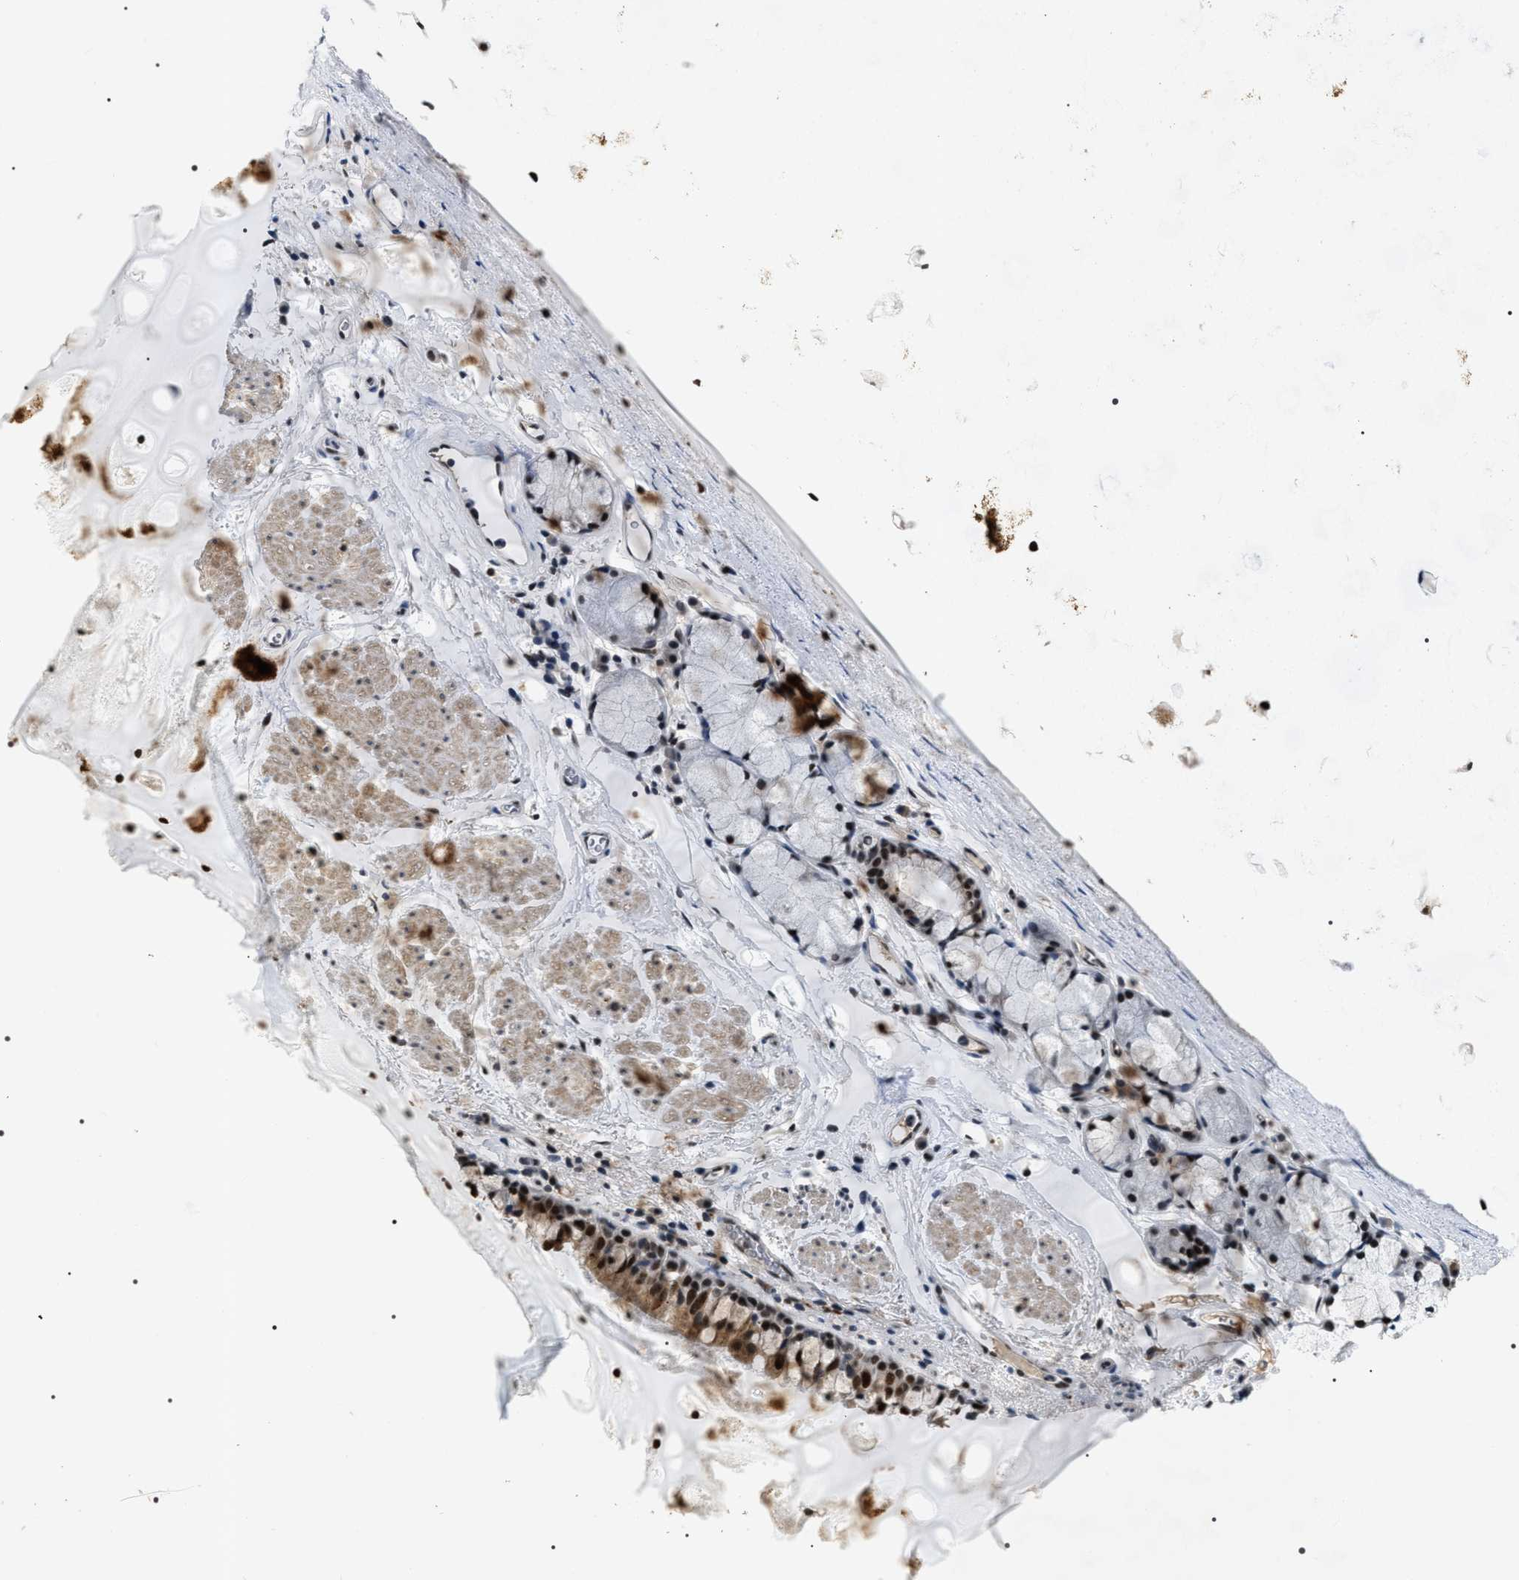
{"staining": {"intensity": "strong", "quantity": ">75%", "location": "cytoplasmic/membranous,nuclear"}, "tissue": "bronchus", "cell_type": "Respiratory epithelial cells", "image_type": "normal", "snomed": [{"axis": "morphology", "description": "Normal tissue, NOS"}, {"axis": "topography", "description": "Cartilage tissue"}, {"axis": "topography", "description": "Bronchus"}], "caption": "A micrograph of bronchus stained for a protein shows strong cytoplasmic/membranous,nuclear brown staining in respiratory epithelial cells.", "gene": "C7orf25", "patient": {"sex": "female", "age": 53}}